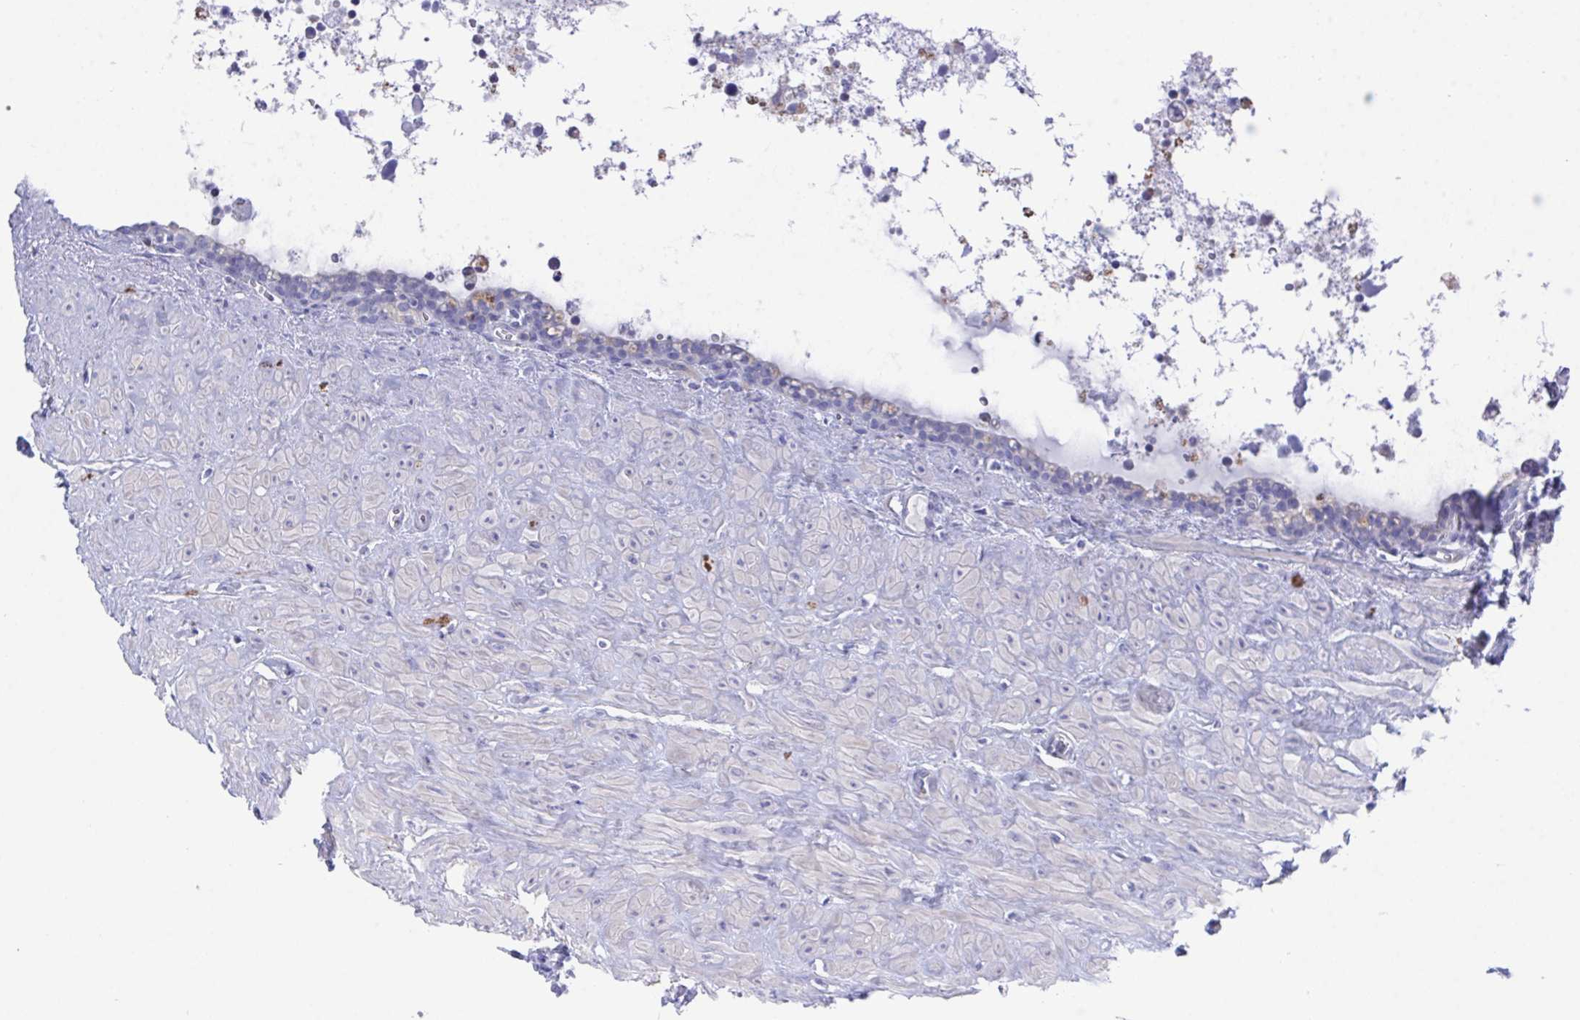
{"staining": {"intensity": "negative", "quantity": "none", "location": "none"}, "tissue": "seminal vesicle", "cell_type": "Glandular cells", "image_type": "normal", "snomed": [{"axis": "morphology", "description": "Normal tissue, NOS"}, {"axis": "topography", "description": "Seminal veicle"}], "caption": "Glandular cells show no significant expression in benign seminal vesicle. Brightfield microscopy of immunohistochemistry (IHC) stained with DAB (brown) and hematoxylin (blue), captured at high magnification.", "gene": "PRG3", "patient": {"sex": "male", "age": 76}}